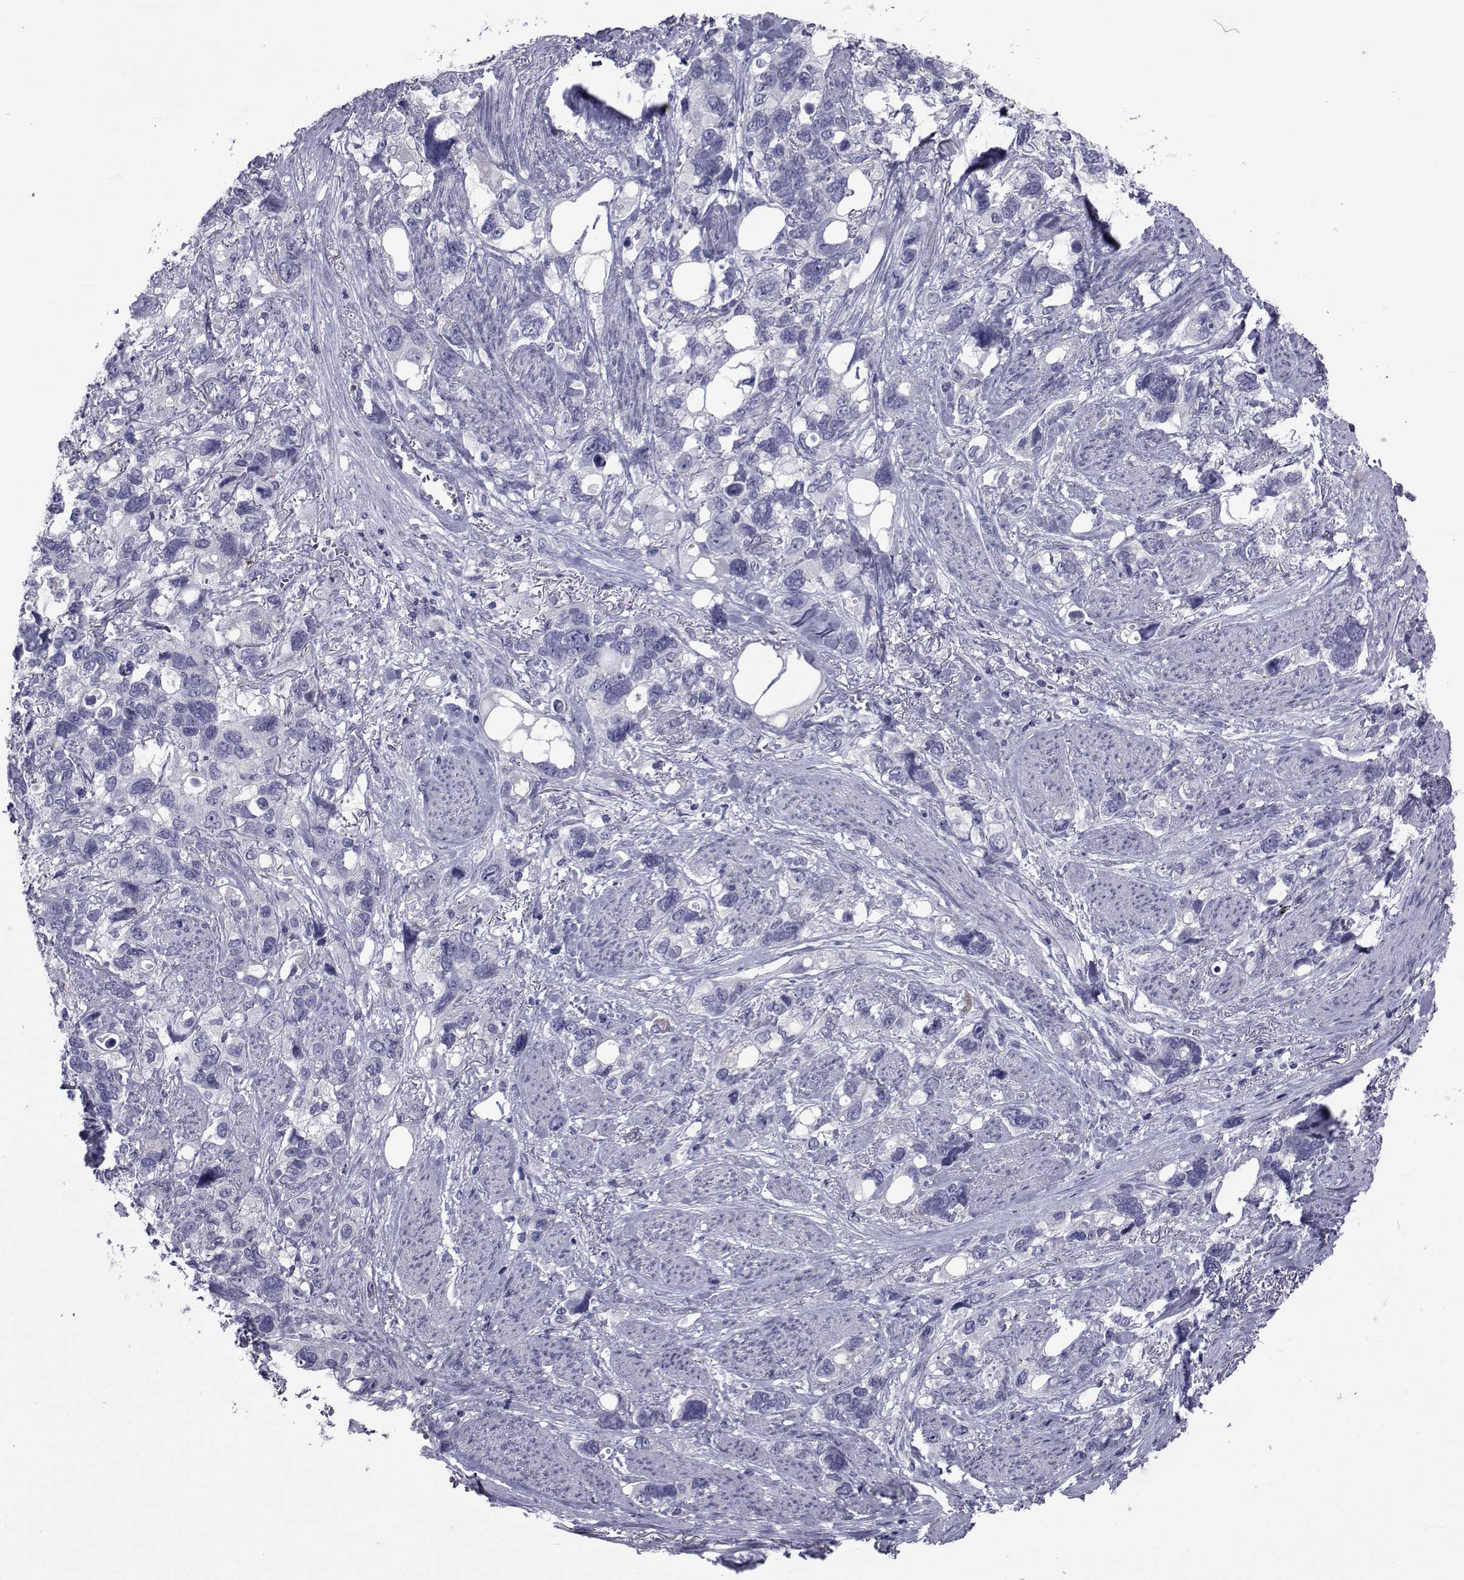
{"staining": {"intensity": "negative", "quantity": "none", "location": "none"}, "tissue": "stomach cancer", "cell_type": "Tumor cells", "image_type": "cancer", "snomed": [{"axis": "morphology", "description": "Adenocarcinoma, NOS"}, {"axis": "topography", "description": "Stomach, upper"}], "caption": "IHC photomicrograph of adenocarcinoma (stomach) stained for a protein (brown), which displays no positivity in tumor cells.", "gene": "GKAP1", "patient": {"sex": "female", "age": 81}}